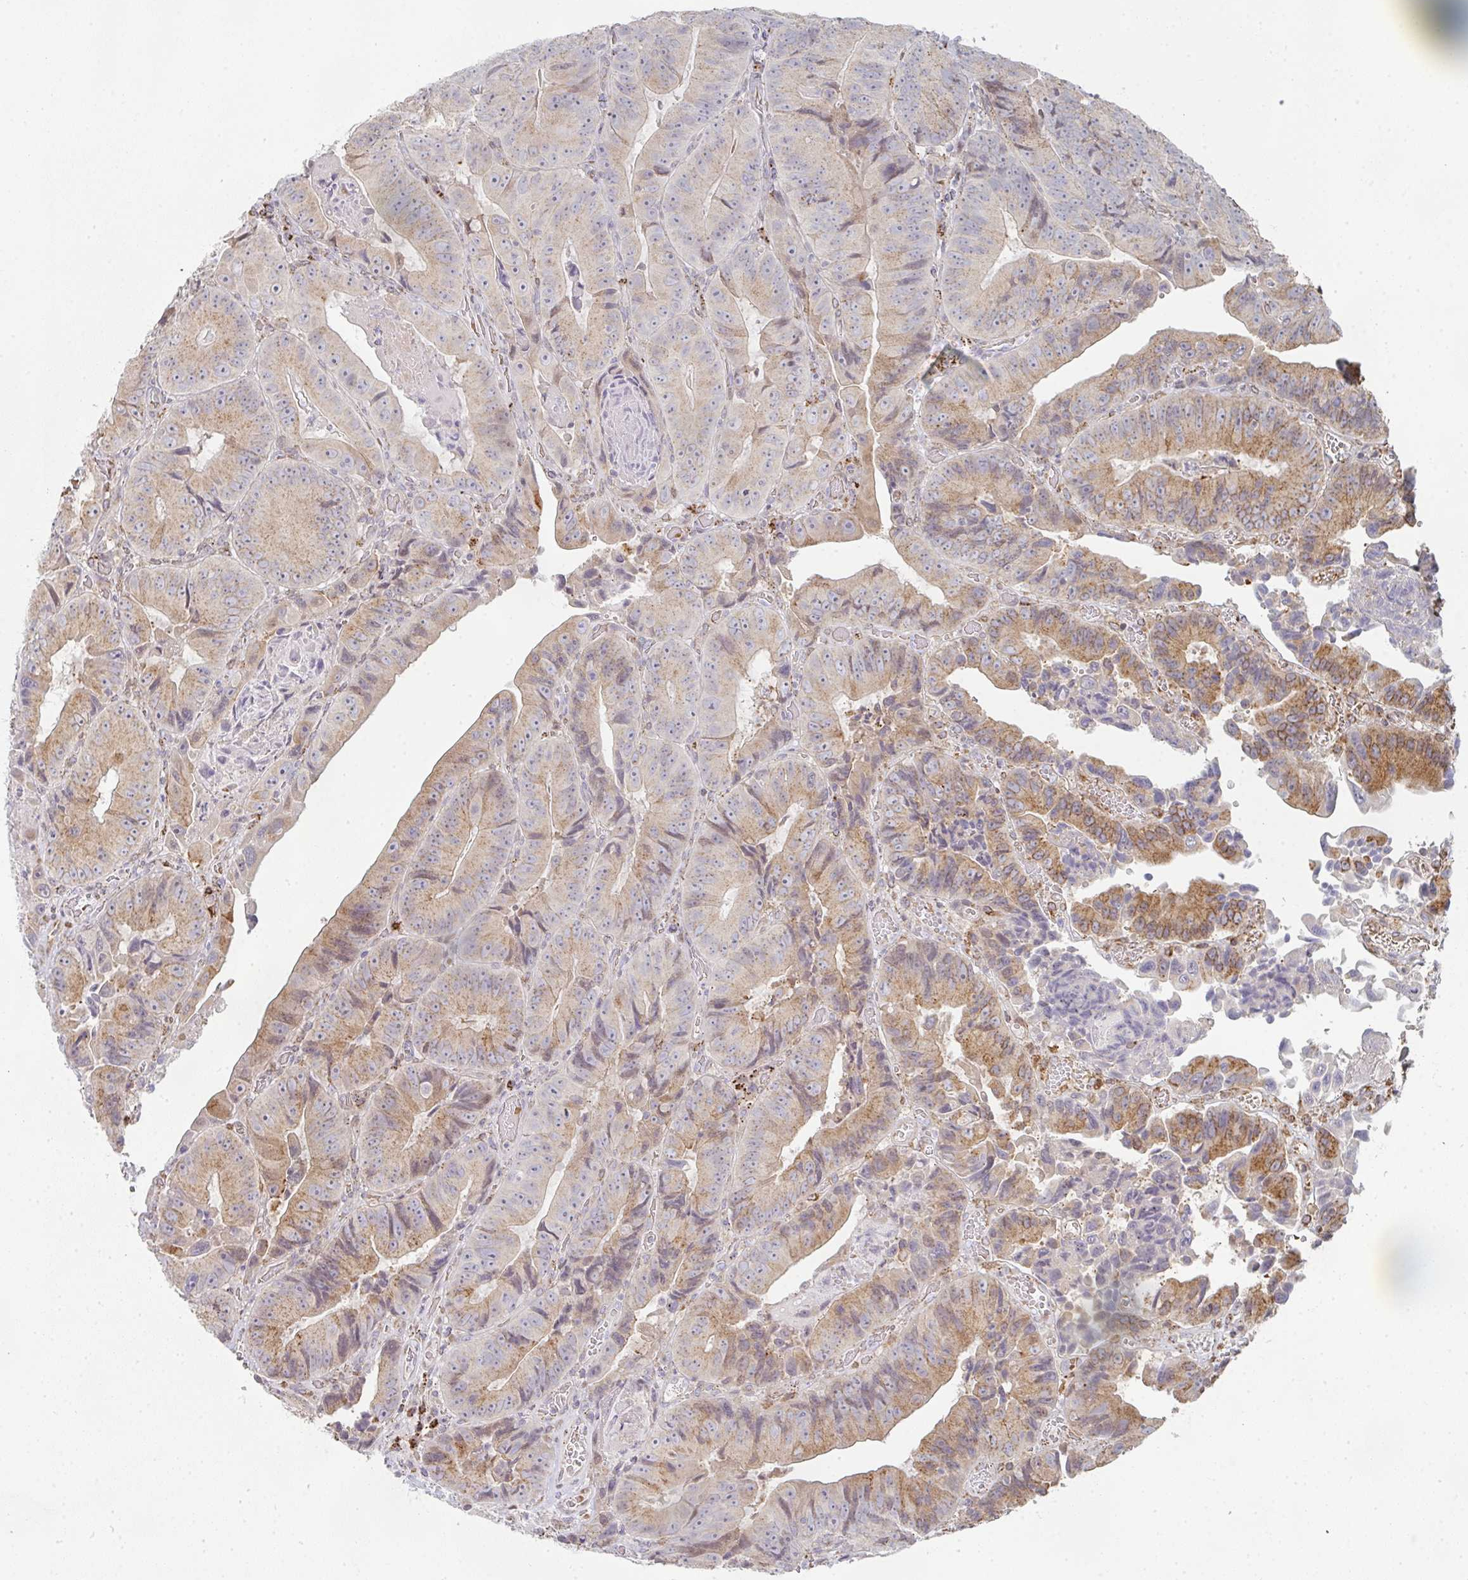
{"staining": {"intensity": "moderate", "quantity": ">75%", "location": "cytoplasmic/membranous"}, "tissue": "colorectal cancer", "cell_type": "Tumor cells", "image_type": "cancer", "snomed": [{"axis": "morphology", "description": "Adenocarcinoma, NOS"}, {"axis": "topography", "description": "Colon"}], "caption": "There is medium levels of moderate cytoplasmic/membranous expression in tumor cells of adenocarcinoma (colorectal), as demonstrated by immunohistochemical staining (brown color).", "gene": "ZNF526", "patient": {"sex": "female", "age": 86}}